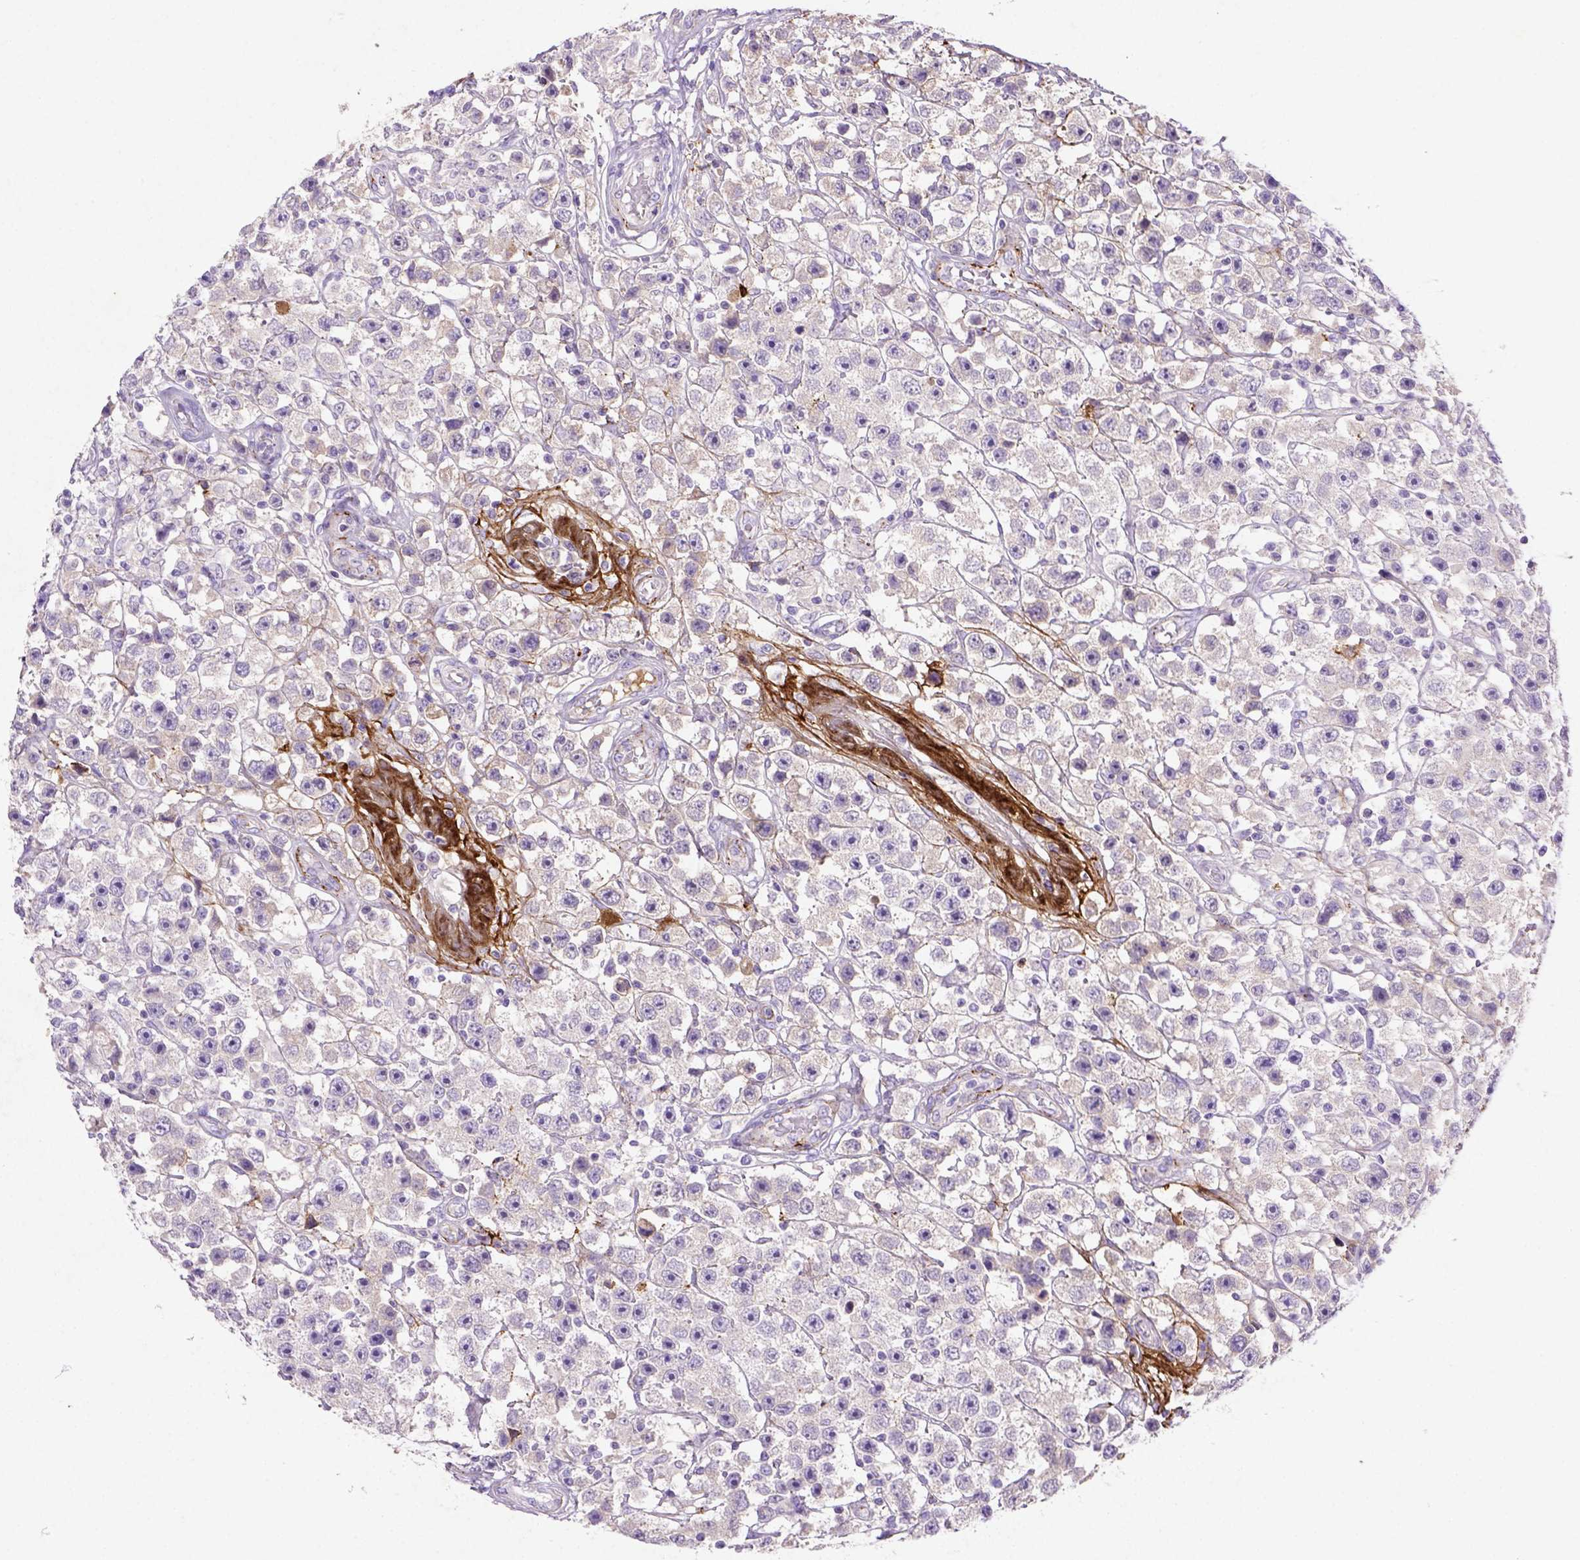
{"staining": {"intensity": "negative", "quantity": "none", "location": "none"}, "tissue": "testis cancer", "cell_type": "Tumor cells", "image_type": "cancer", "snomed": [{"axis": "morphology", "description": "Seminoma, NOS"}, {"axis": "topography", "description": "Testis"}], "caption": "Testis cancer stained for a protein using IHC exhibits no positivity tumor cells.", "gene": "NUDT2", "patient": {"sex": "male", "age": 45}}